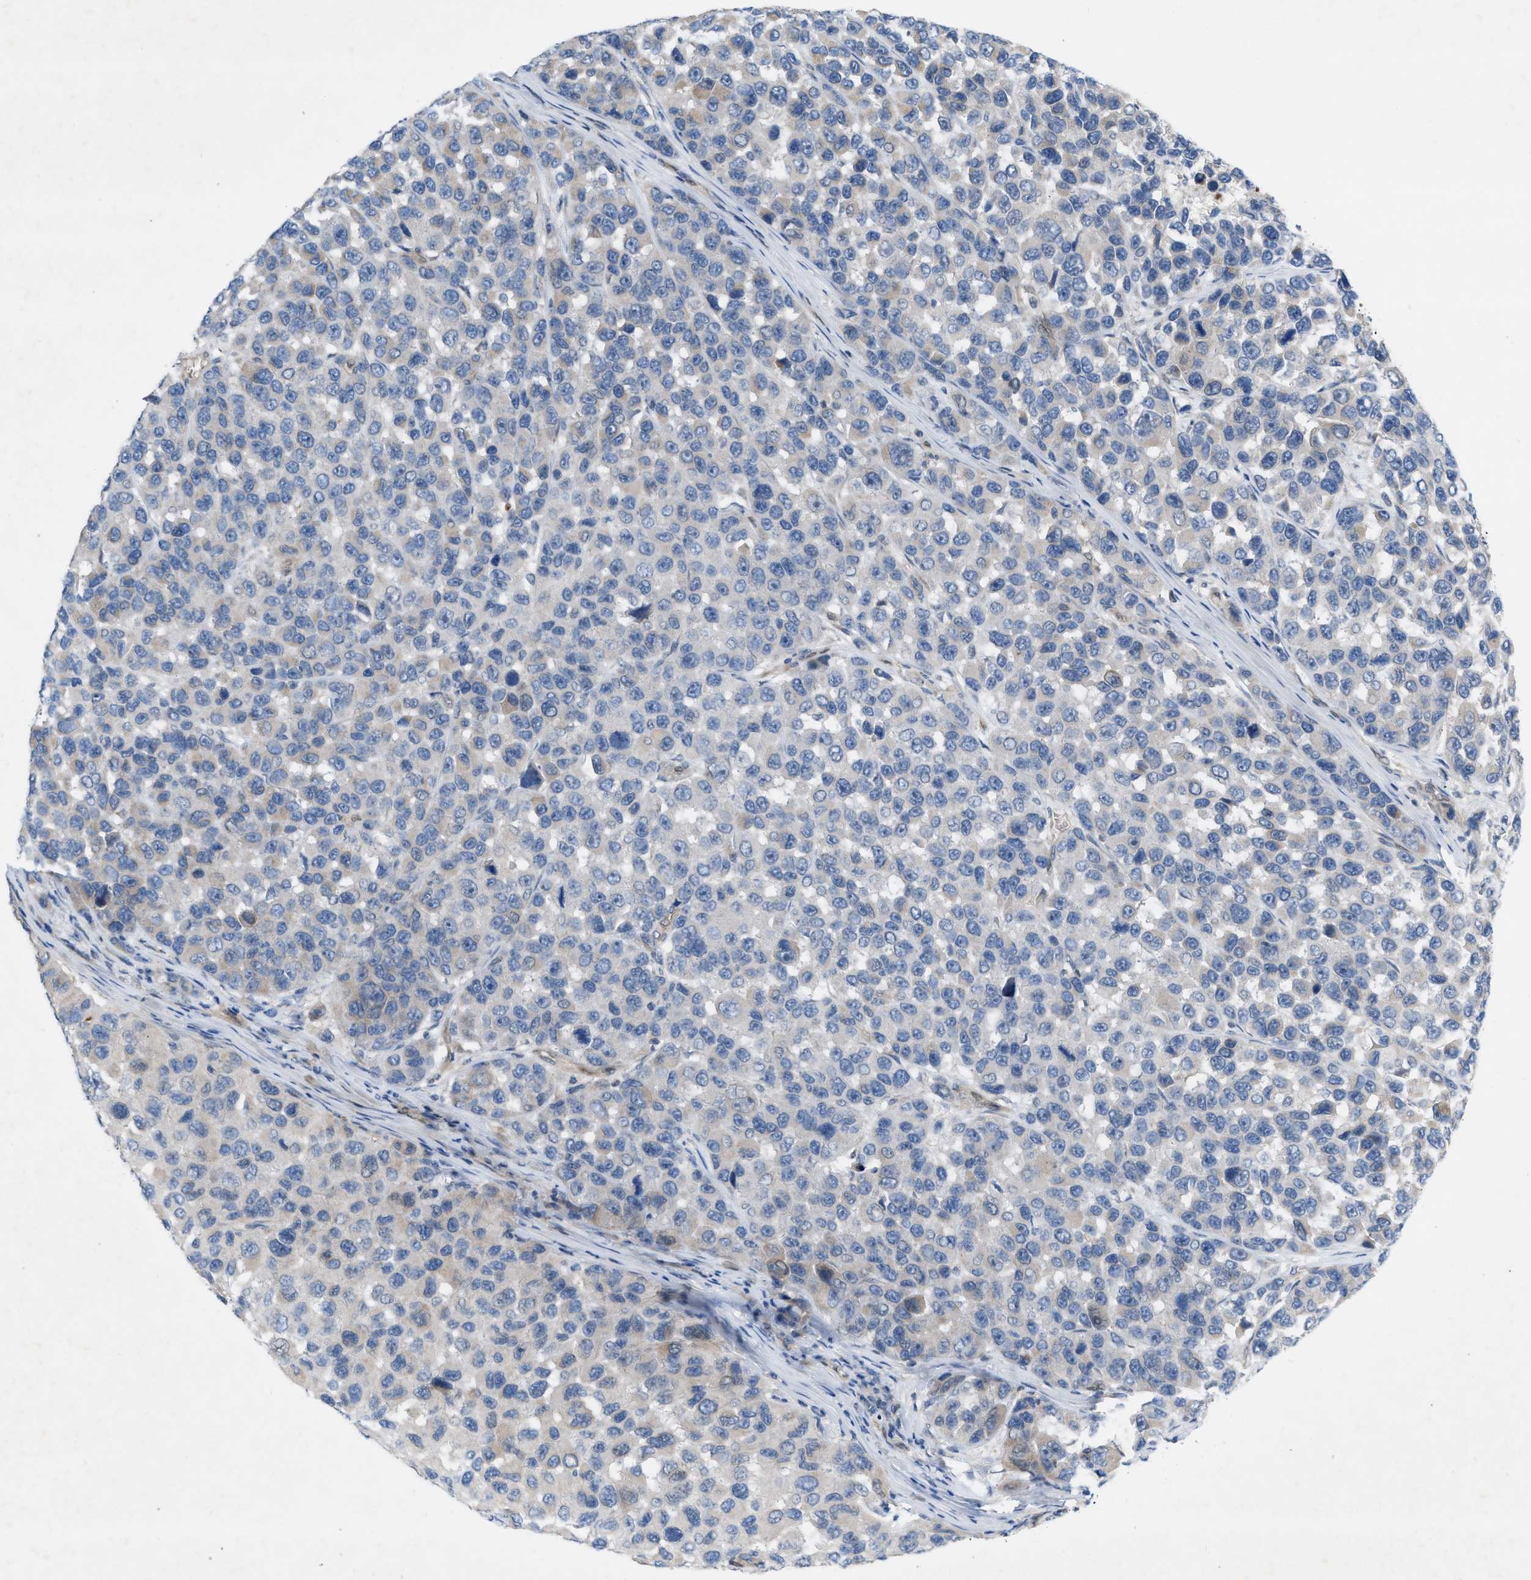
{"staining": {"intensity": "weak", "quantity": "<25%", "location": "cytoplasmic/membranous"}, "tissue": "melanoma", "cell_type": "Tumor cells", "image_type": "cancer", "snomed": [{"axis": "morphology", "description": "Malignant melanoma, NOS"}, {"axis": "topography", "description": "Skin"}], "caption": "IHC micrograph of malignant melanoma stained for a protein (brown), which shows no positivity in tumor cells.", "gene": "NDEL1", "patient": {"sex": "male", "age": 53}}